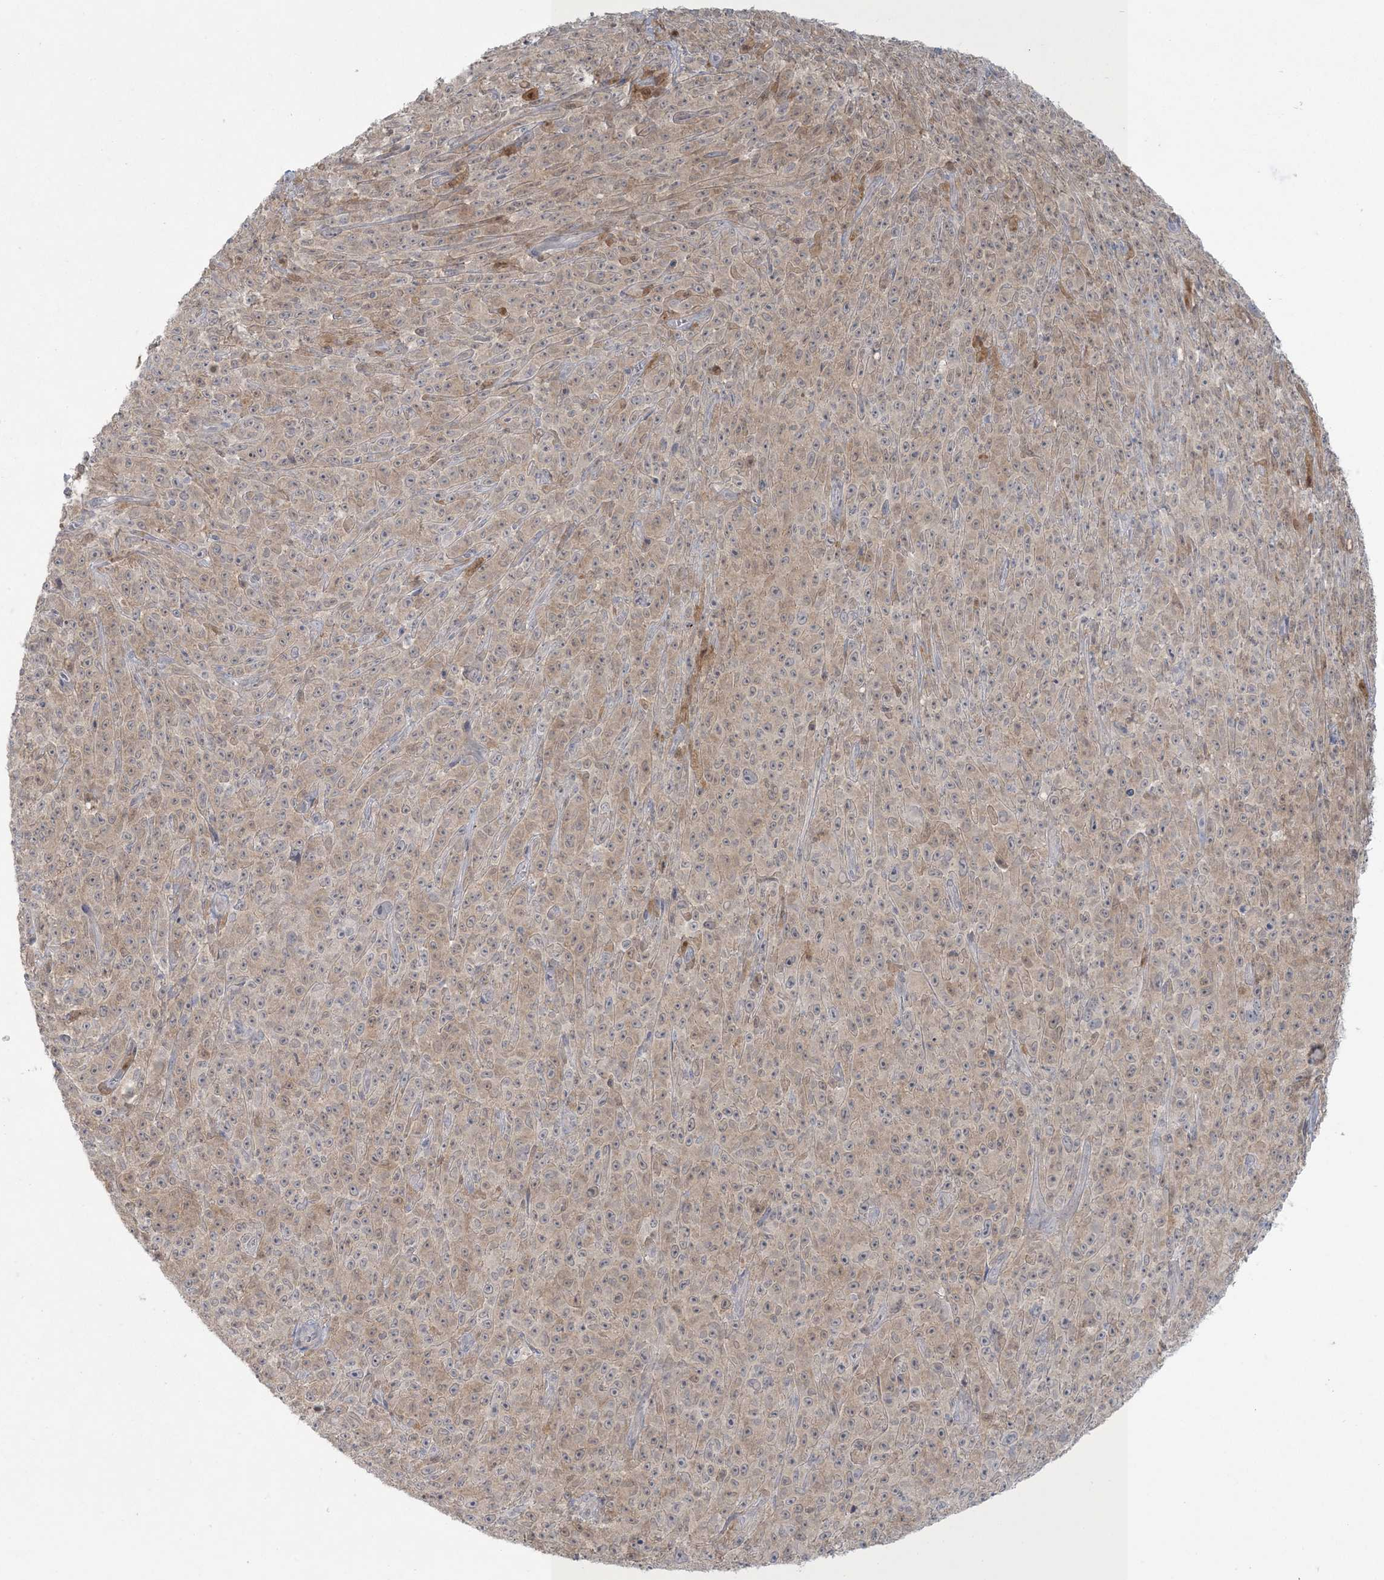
{"staining": {"intensity": "weak", "quantity": ">75%", "location": "cytoplasmic/membranous"}, "tissue": "melanoma", "cell_type": "Tumor cells", "image_type": "cancer", "snomed": [{"axis": "morphology", "description": "Malignant melanoma, NOS"}, {"axis": "topography", "description": "Skin"}], "caption": "Tumor cells exhibit low levels of weak cytoplasmic/membranous staining in approximately >75% of cells in human malignant melanoma. (brown staining indicates protein expression, while blue staining denotes nuclei).", "gene": "NRBP2", "patient": {"sex": "female", "age": 82}}